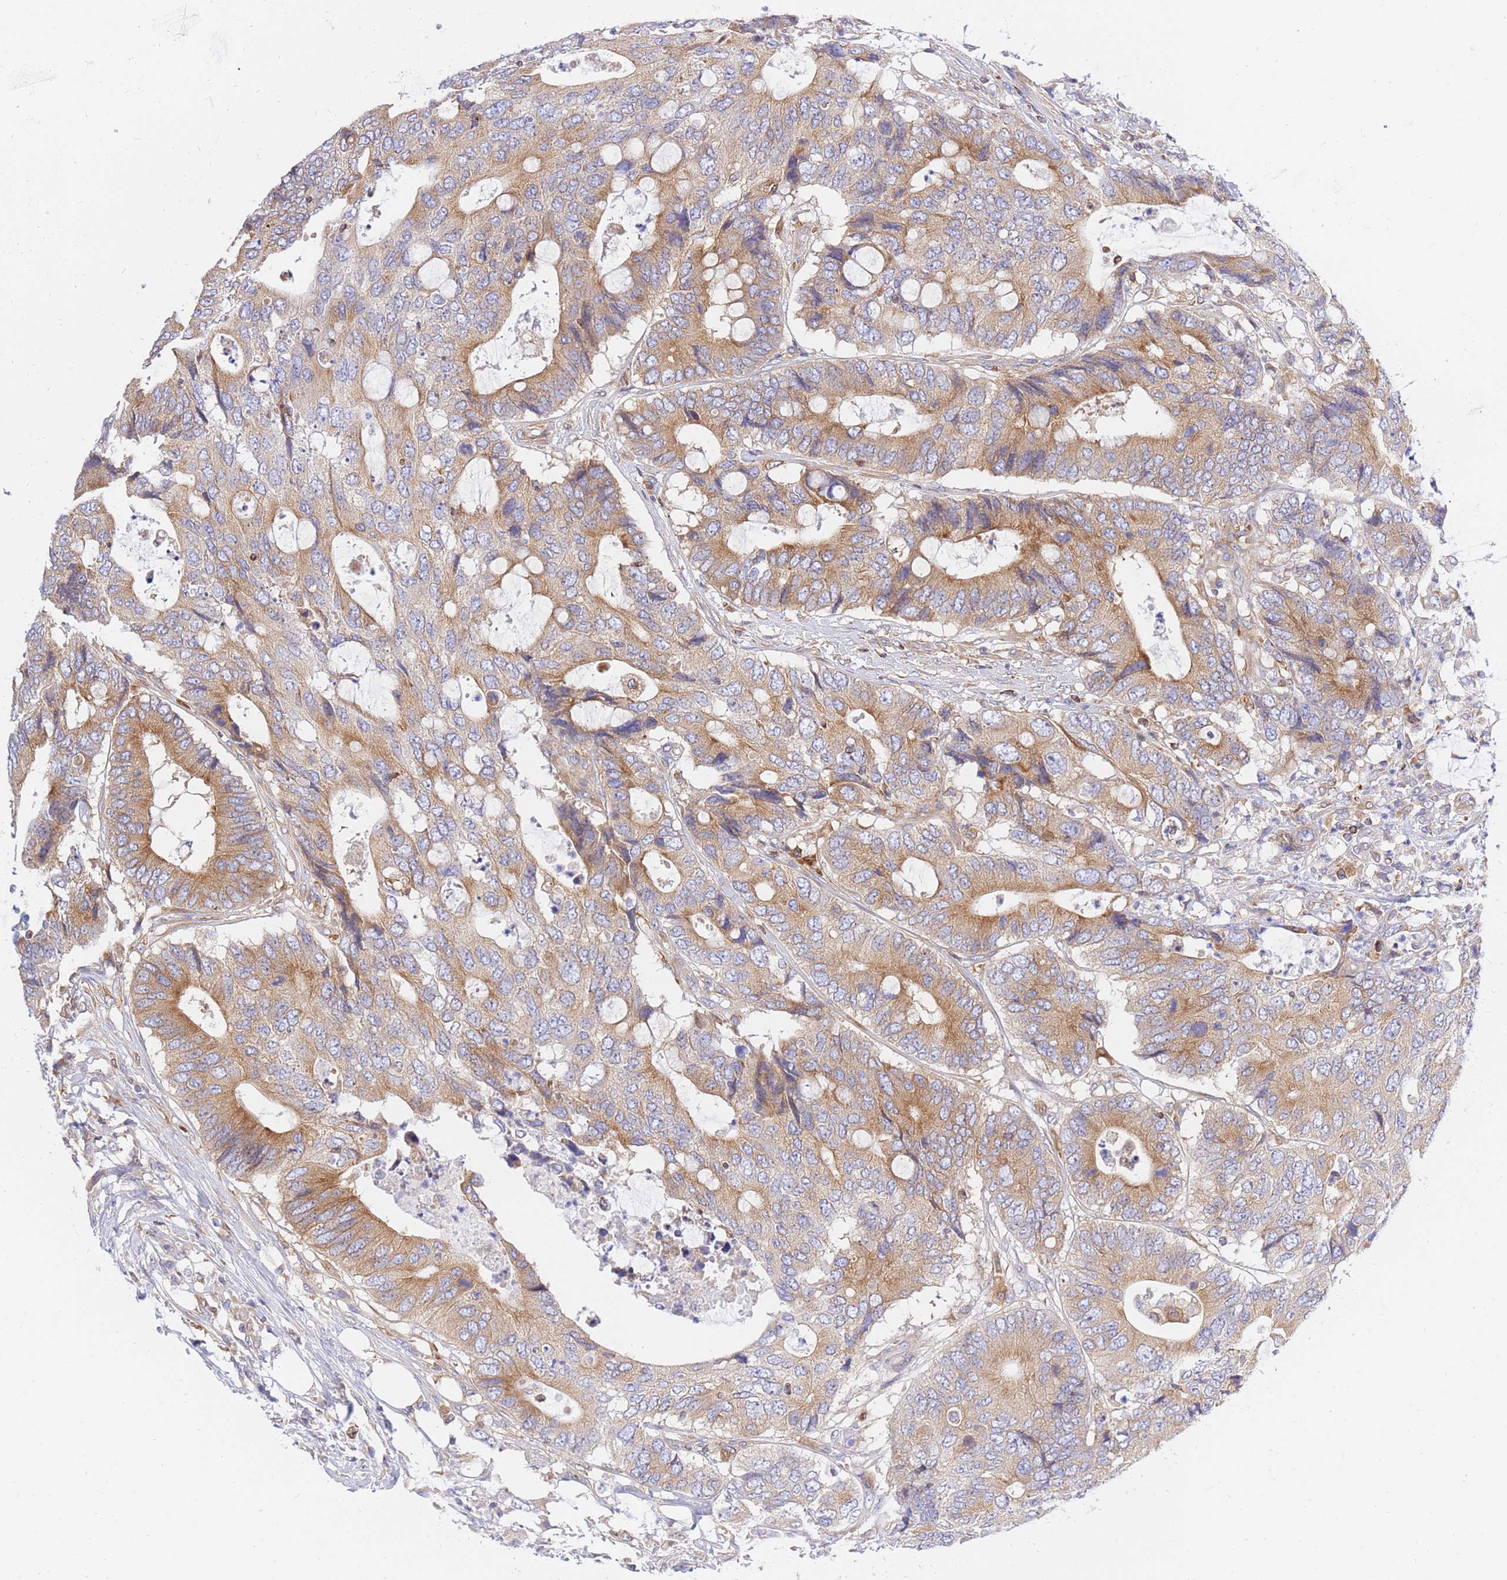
{"staining": {"intensity": "moderate", "quantity": ">75%", "location": "cytoplasmic/membranous"}, "tissue": "colorectal cancer", "cell_type": "Tumor cells", "image_type": "cancer", "snomed": [{"axis": "morphology", "description": "Adenocarcinoma, NOS"}, {"axis": "topography", "description": "Colon"}], "caption": "Immunohistochemistry (IHC) image of human adenocarcinoma (colorectal) stained for a protein (brown), which exhibits medium levels of moderate cytoplasmic/membranous positivity in approximately >75% of tumor cells.", "gene": "REM1", "patient": {"sex": "male", "age": 71}}